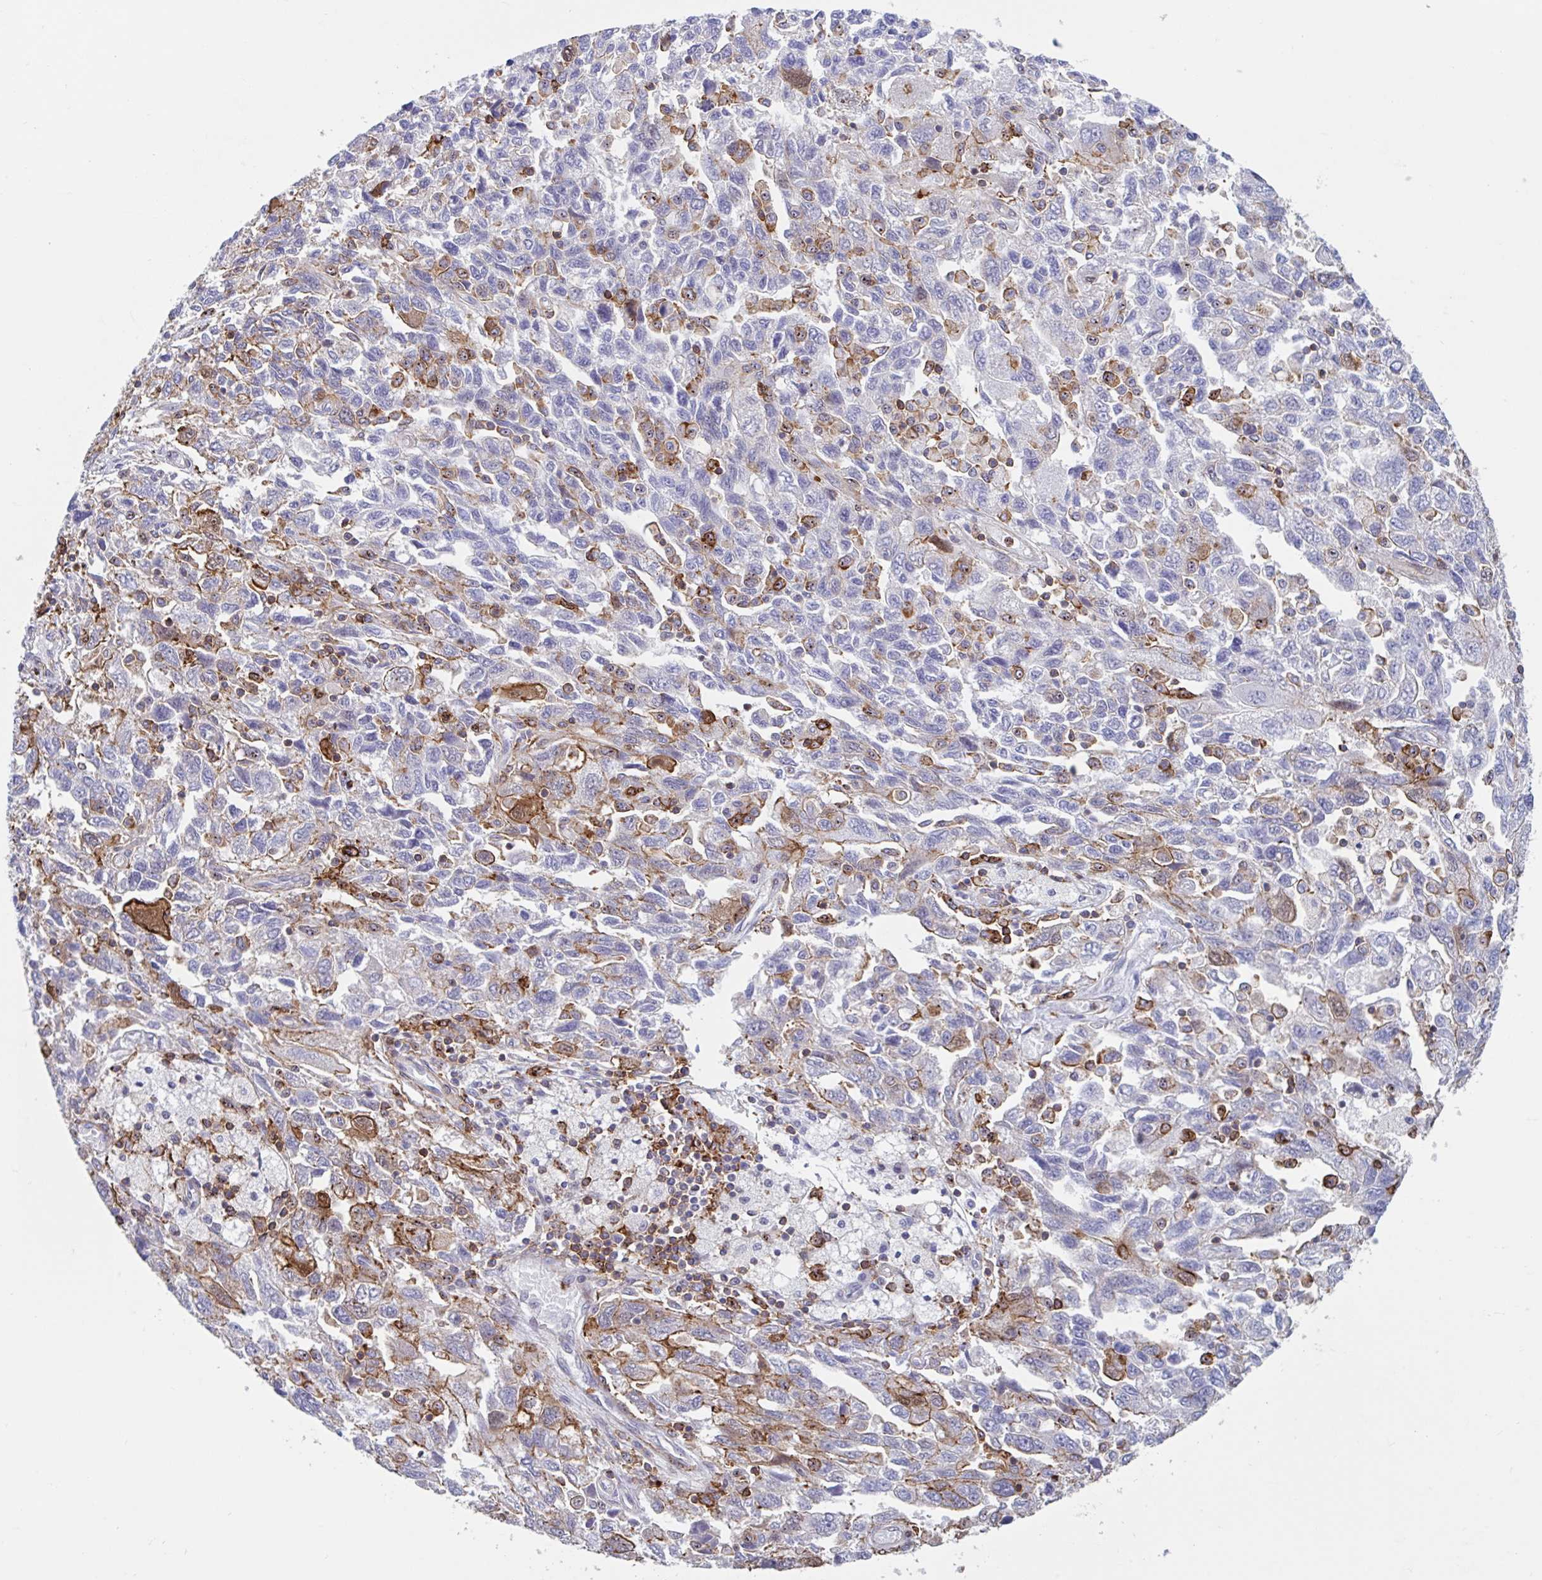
{"staining": {"intensity": "moderate", "quantity": "<25%", "location": "cytoplasmic/membranous"}, "tissue": "ovarian cancer", "cell_type": "Tumor cells", "image_type": "cancer", "snomed": [{"axis": "morphology", "description": "Carcinoma, NOS"}, {"axis": "morphology", "description": "Cystadenocarcinoma, serous, NOS"}, {"axis": "topography", "description": "Ovary"}], "caption": "A brown stain highlights moderate cytoplasmic/membranous staining of a protein in human ovarian cancer tumor cells. The staining was performed using DAB, with brown indicating positive protein expression. Nuclei are stained blue with hematoxylin.", "gene": "EFHD1", "patient": {"sex": "female", "age": 69}}